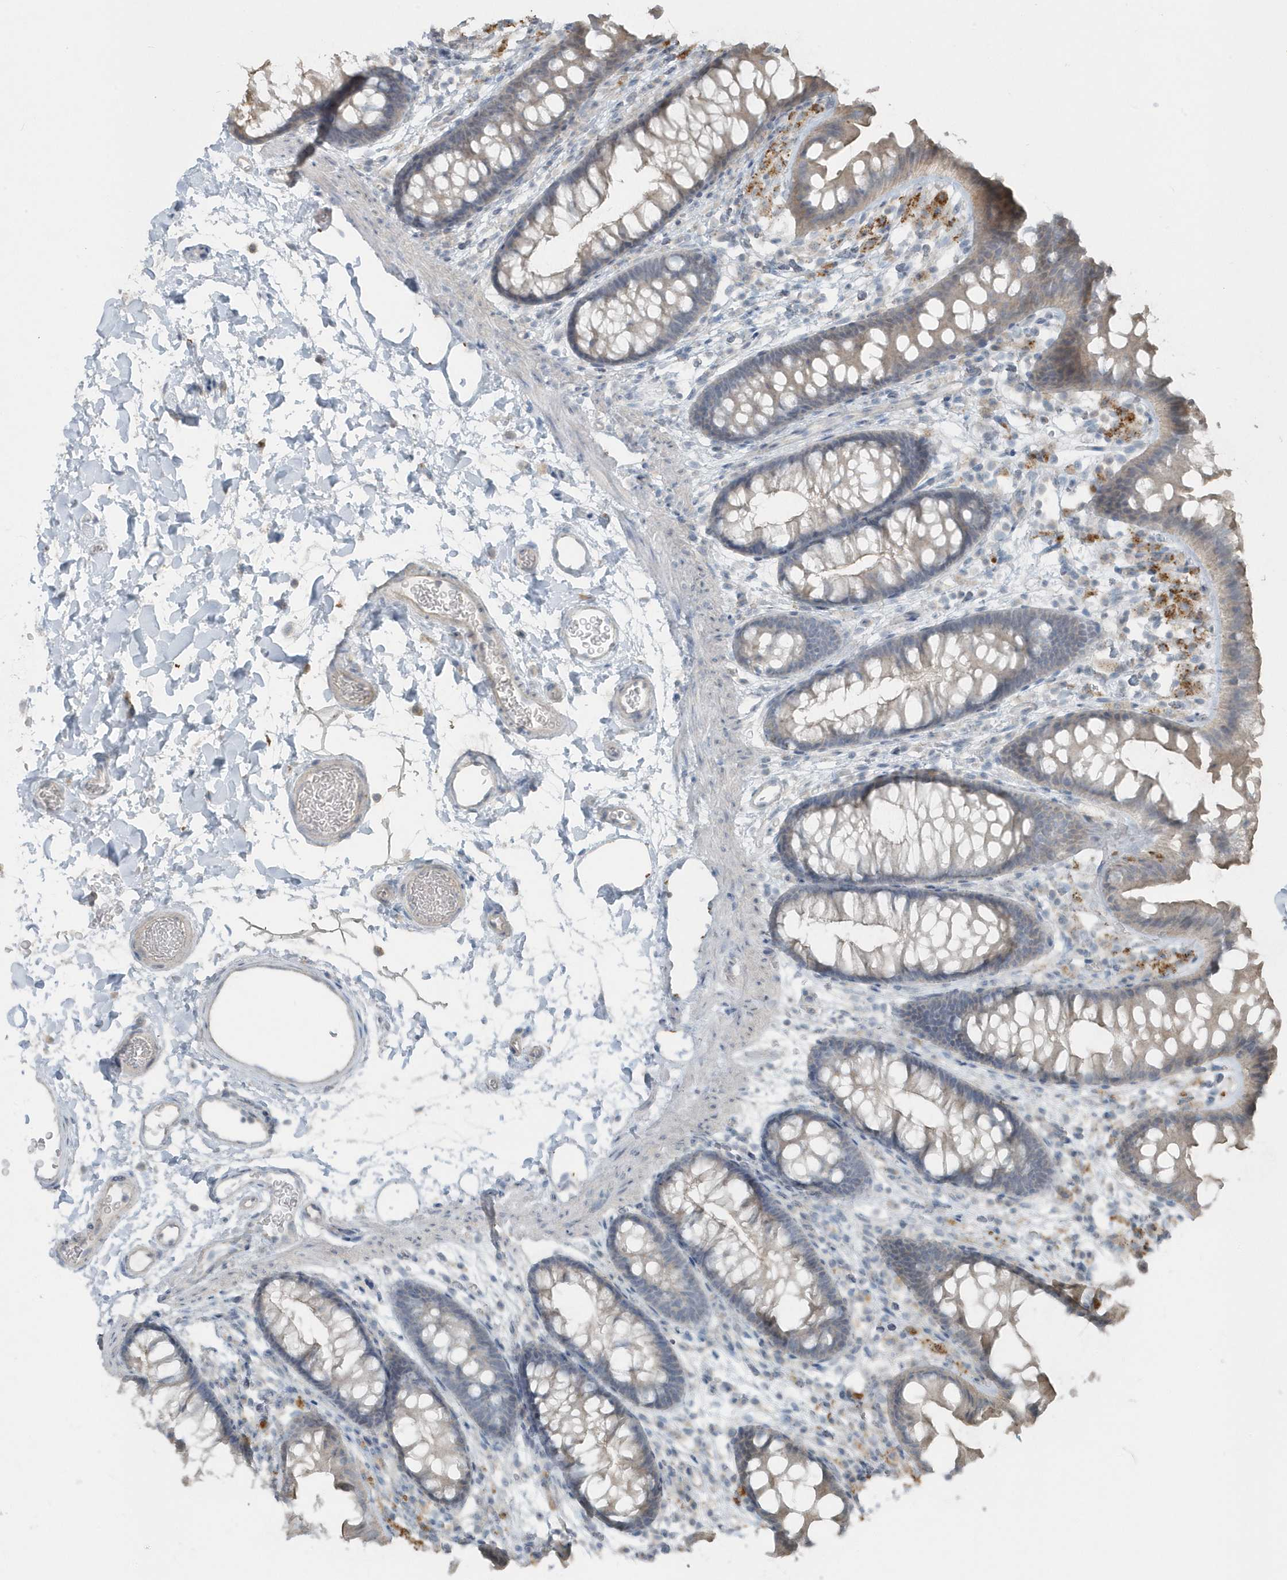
{"staining": {"intensity": "weak", "quantity": ">75%", "location": "cytoplasmic/membranous"}, "tissue": "colon", "cell_type": "Endothelial cells", "image_type": "normal", "snomed": [{"axis": "morphology", "description": "Normal tissue, NOS"}, {"axis": "topography", "description": "Colon"}], "caption": "Immunohistochemistry (IHC) (DAB) staining of unremarkable human colon reveals weak cytoplasmic/membranous protein staining in about >75% of endothelial cells.", "gene": "ACTC1", "patient": {"sex": "female", "age": 62}}